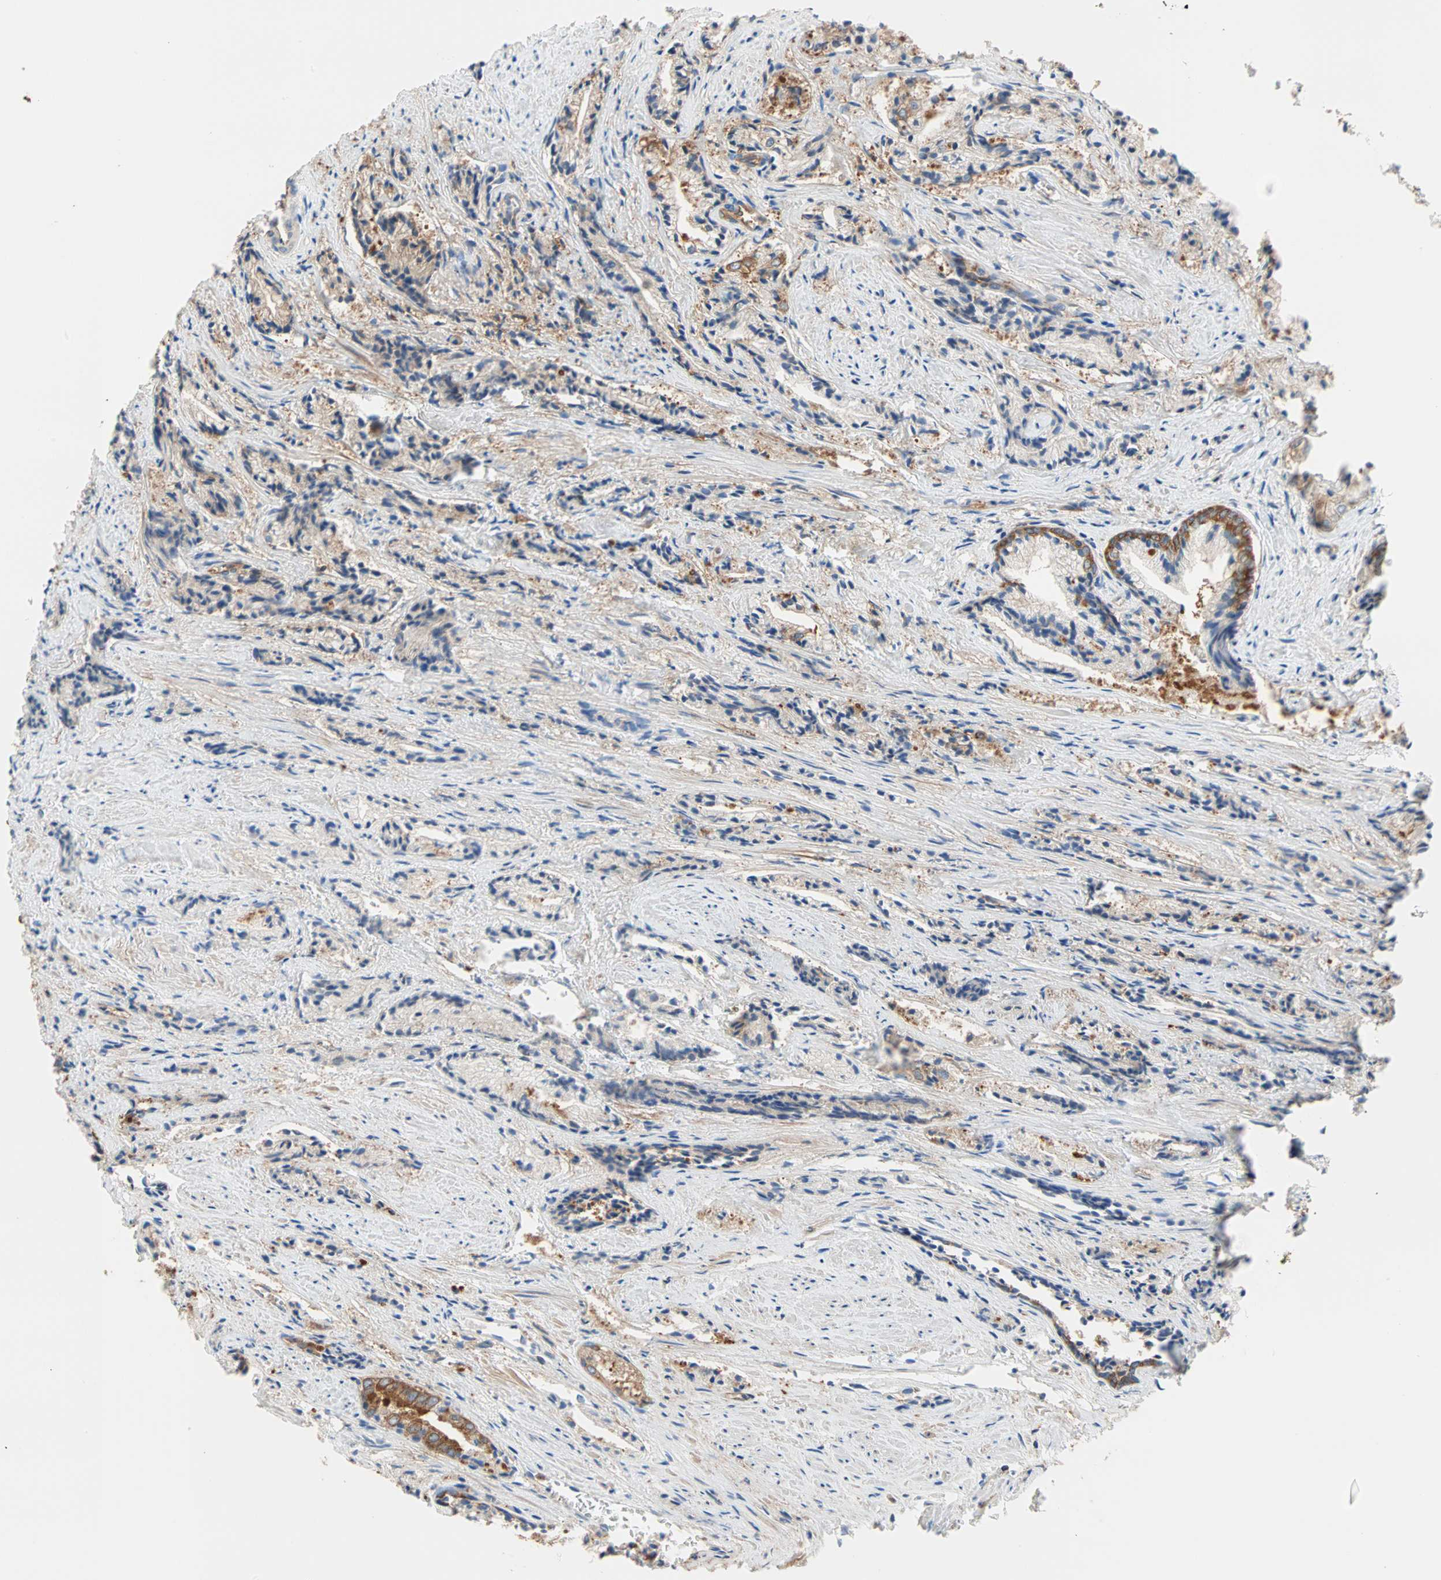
{"staining": {"intensity": "strong", "quantity": "25%-75%", "location": "cytoplasmic/membranous"}, "tissue": "prostate cancer", "cell_type": "Tumor cells", "image_type": "cancer", "snomed": [{"axis": "morphology", "description": "Adenocarcinoma, Low grade"}, {"axis": "topography", "description": "Prostate"}], "caption": "Prostate cancer (low-grade adenocarcinoma) stained for a protein (brown) shows strong cytoplasmic/membranous positive staining in about 25%-75% of tumor cells.", "gene": "EEF2", "patient": {"sex": "male", "age": 60}}